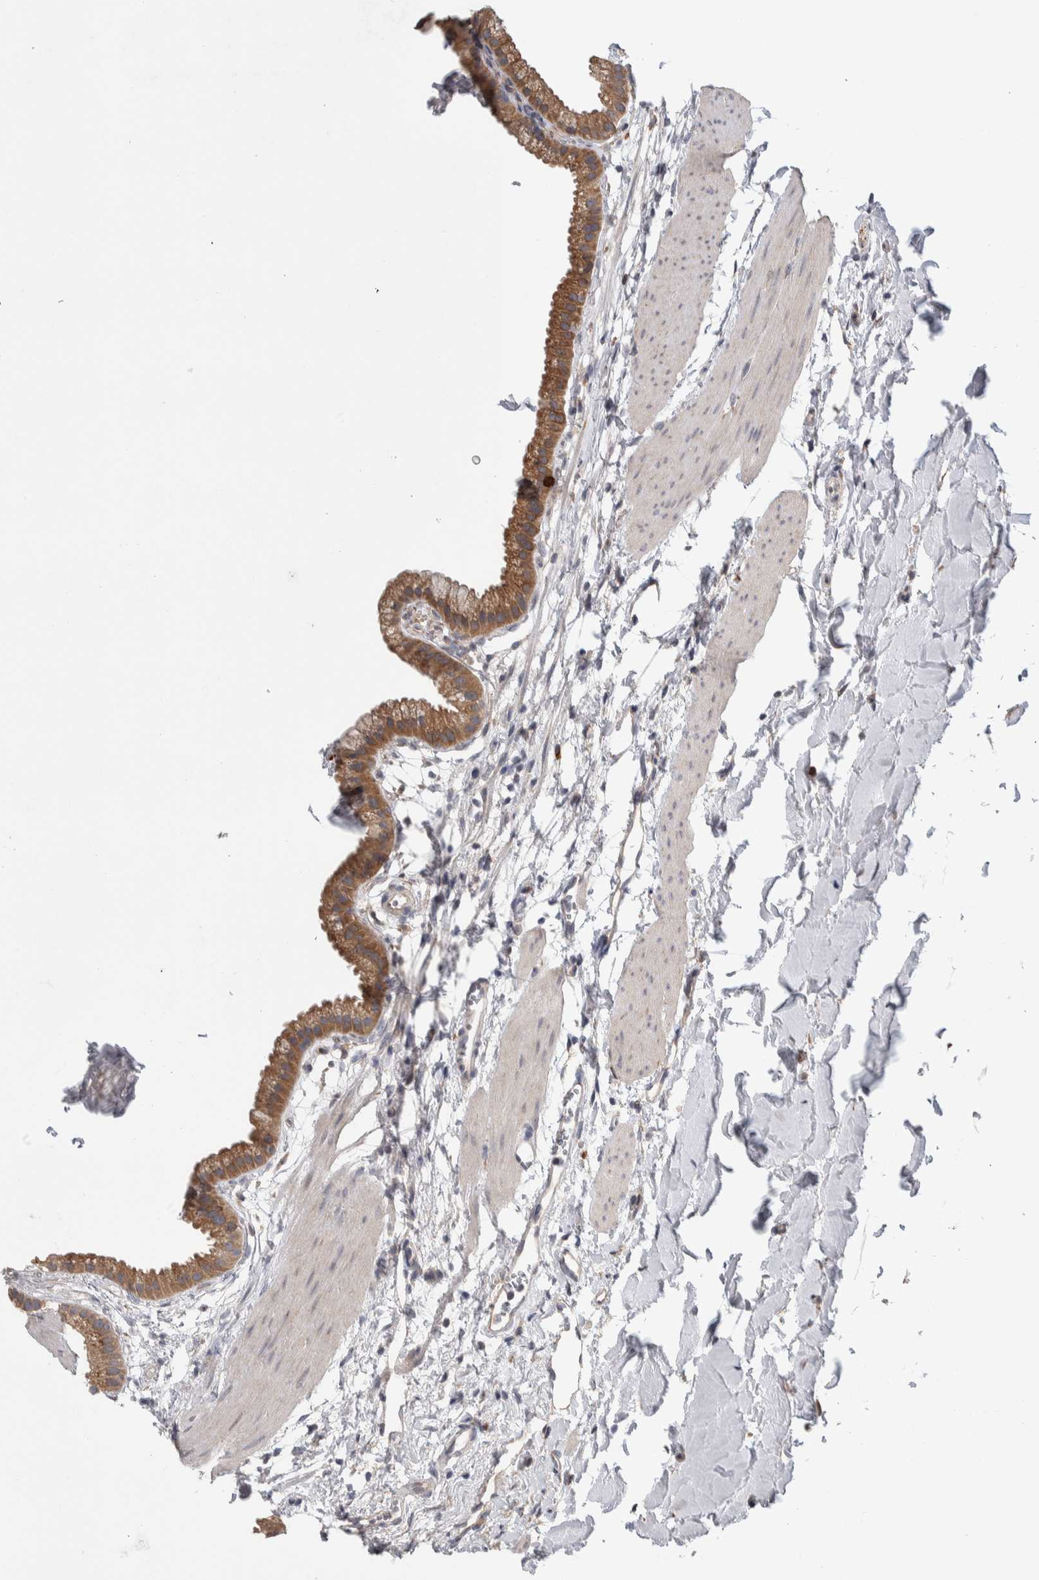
{"staining": {"intensity": "moderate", "quantity": ">75%", "location": "cytoplasmic/membranous"}, "tissue": "gallbladder", "cell_type": "Glandular cells", "image_type": "normal", "snomed": [{"axis": "morphology", "description": "Normal tissue, NOS"}, {"axis": "topography", "description": "Gallbladder"}], "caption": "Unremarkable gallbladder reveals moderate cytoplasmic/membranous expression in approximately >75% of glandular cells.", "gene": "IBTK", "patient": {"sex": "female", "age": 64}}